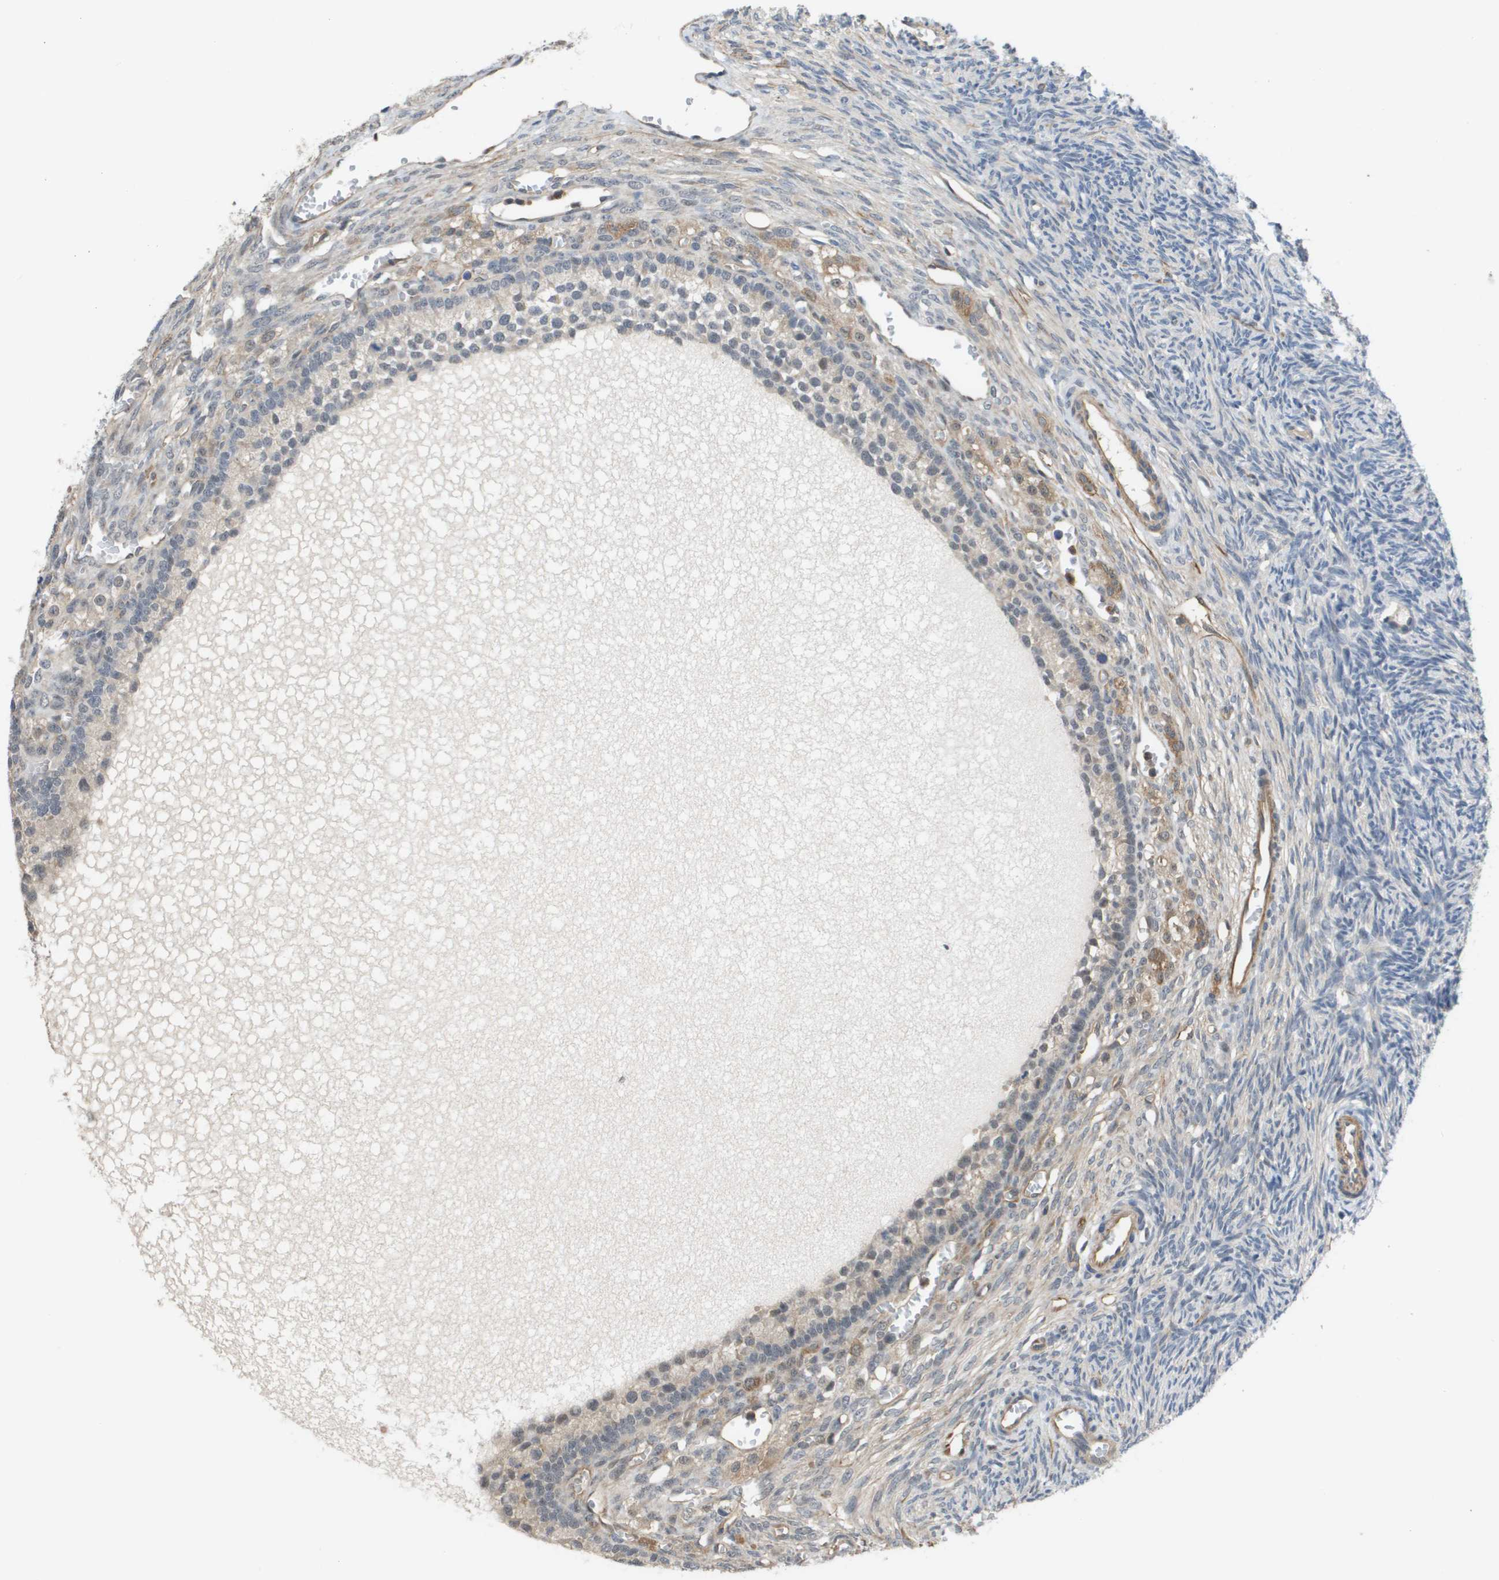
{"staining": {"intensity": "weak", "quantity": "<25%", "location": "cytoplasmic/membranous"}, "tissue": "ovary", "cell_type": "Ovarian stroma cells", "image_type": "normal", "snomed": [{"axis": "morphology", "description": "Normal tissue, NOS"}, {"axis": "topography", "description": "Ovary"}], "caption": "The histopathology image reveals no significant positivity in ovarian stroma cells of ovary.", "gene": "RNF112", "patient": {"sex": "female", "age": 27}}